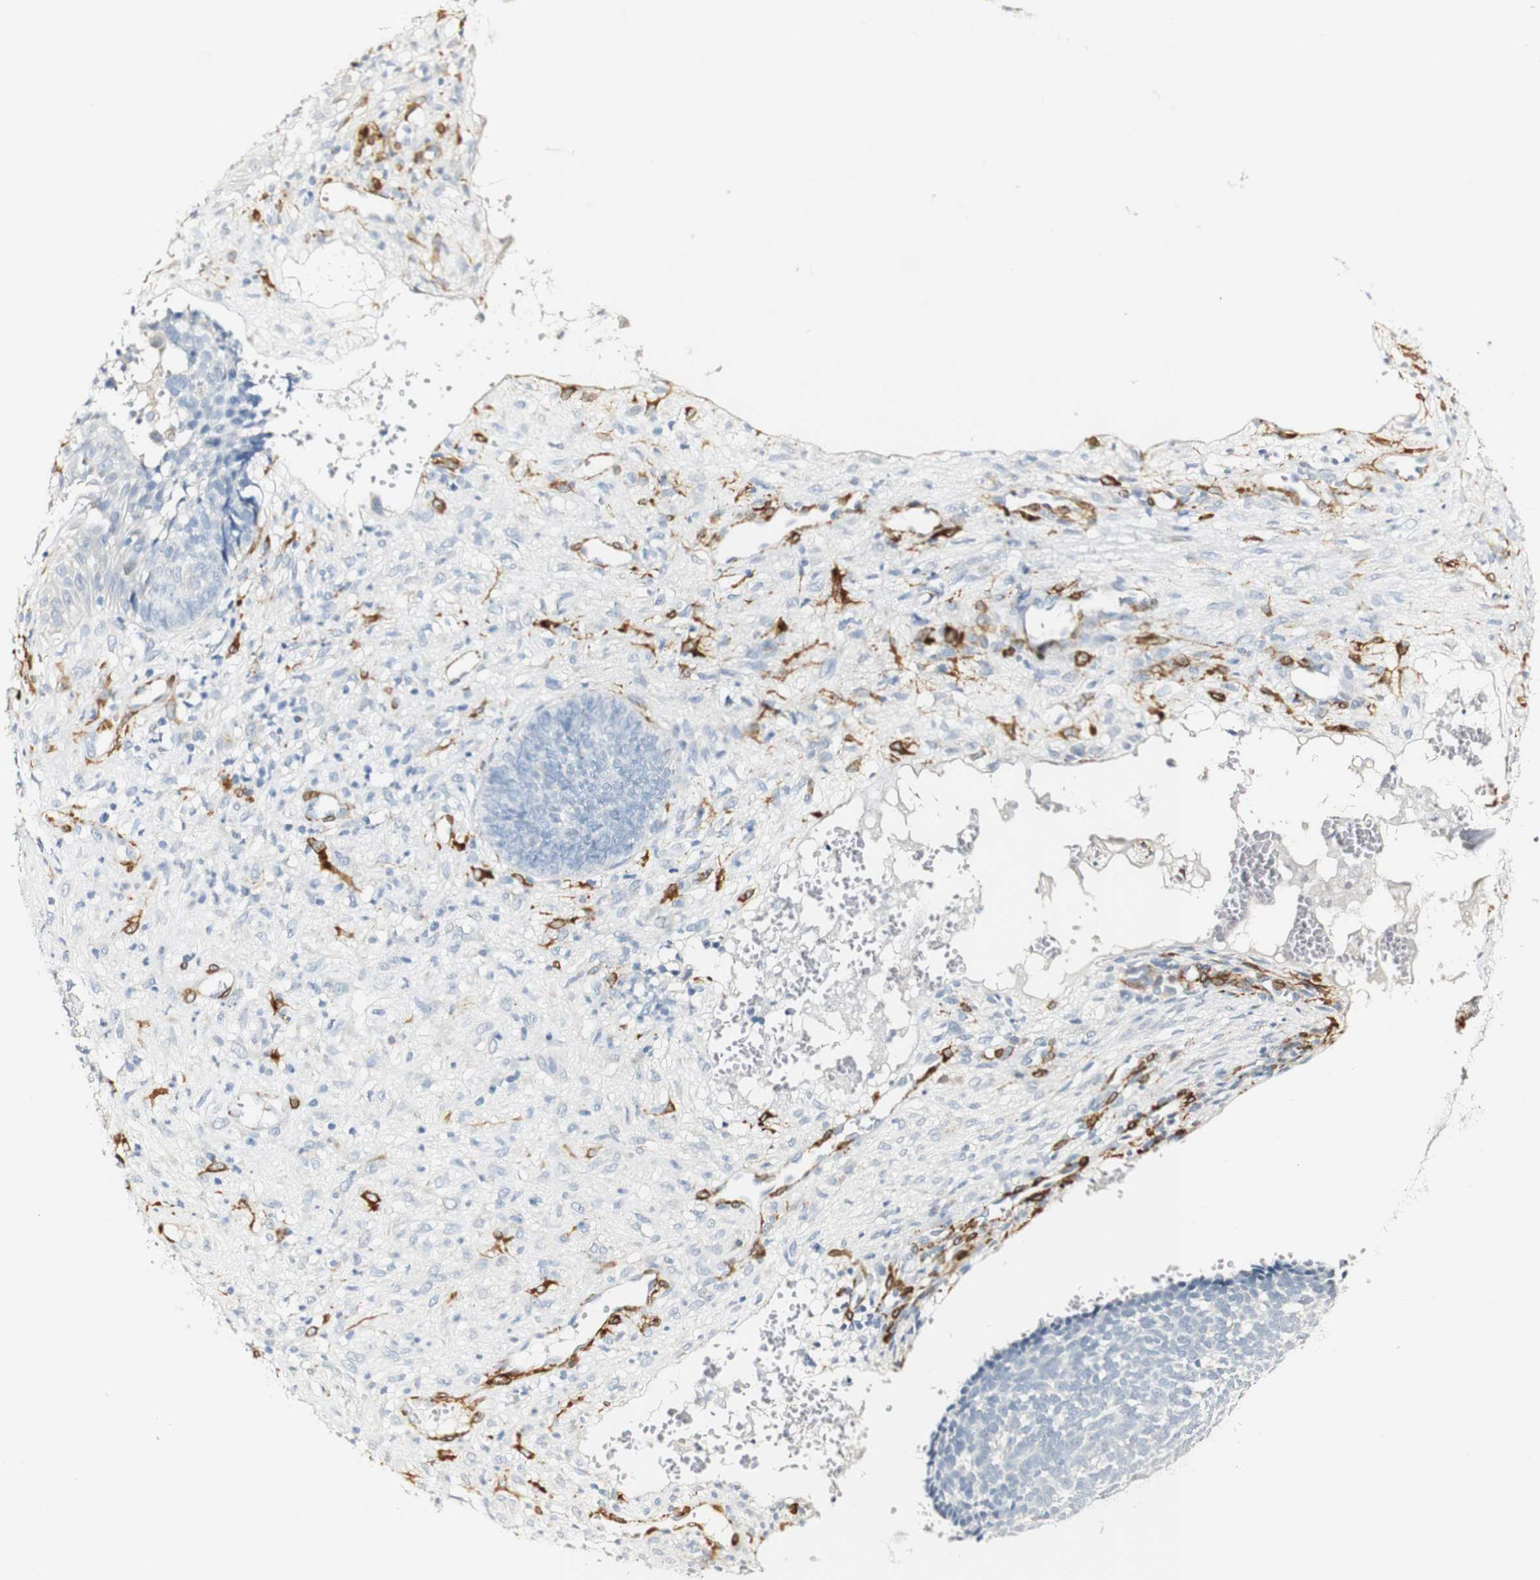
{"staining": {"intensity": "negative", "quantity": "none", "location": "none"}, "tissue": "skin cancer", "cell_type": "Tumor cells", "image_type": "cancer", "snomed": [{"axis": "morphology", "description": "Basal cell carcinoma"}, {"axis": "topography", "description": "Skin"}], "caption": "An immunohistochemistry image of skin cancer (basal cell carcinoma) is shown. There is no staining in tumor cells of skin cancer (basal cell carcinoma).", "gene": "FMO3", "patient": {"sex": "male", "age": 84}}